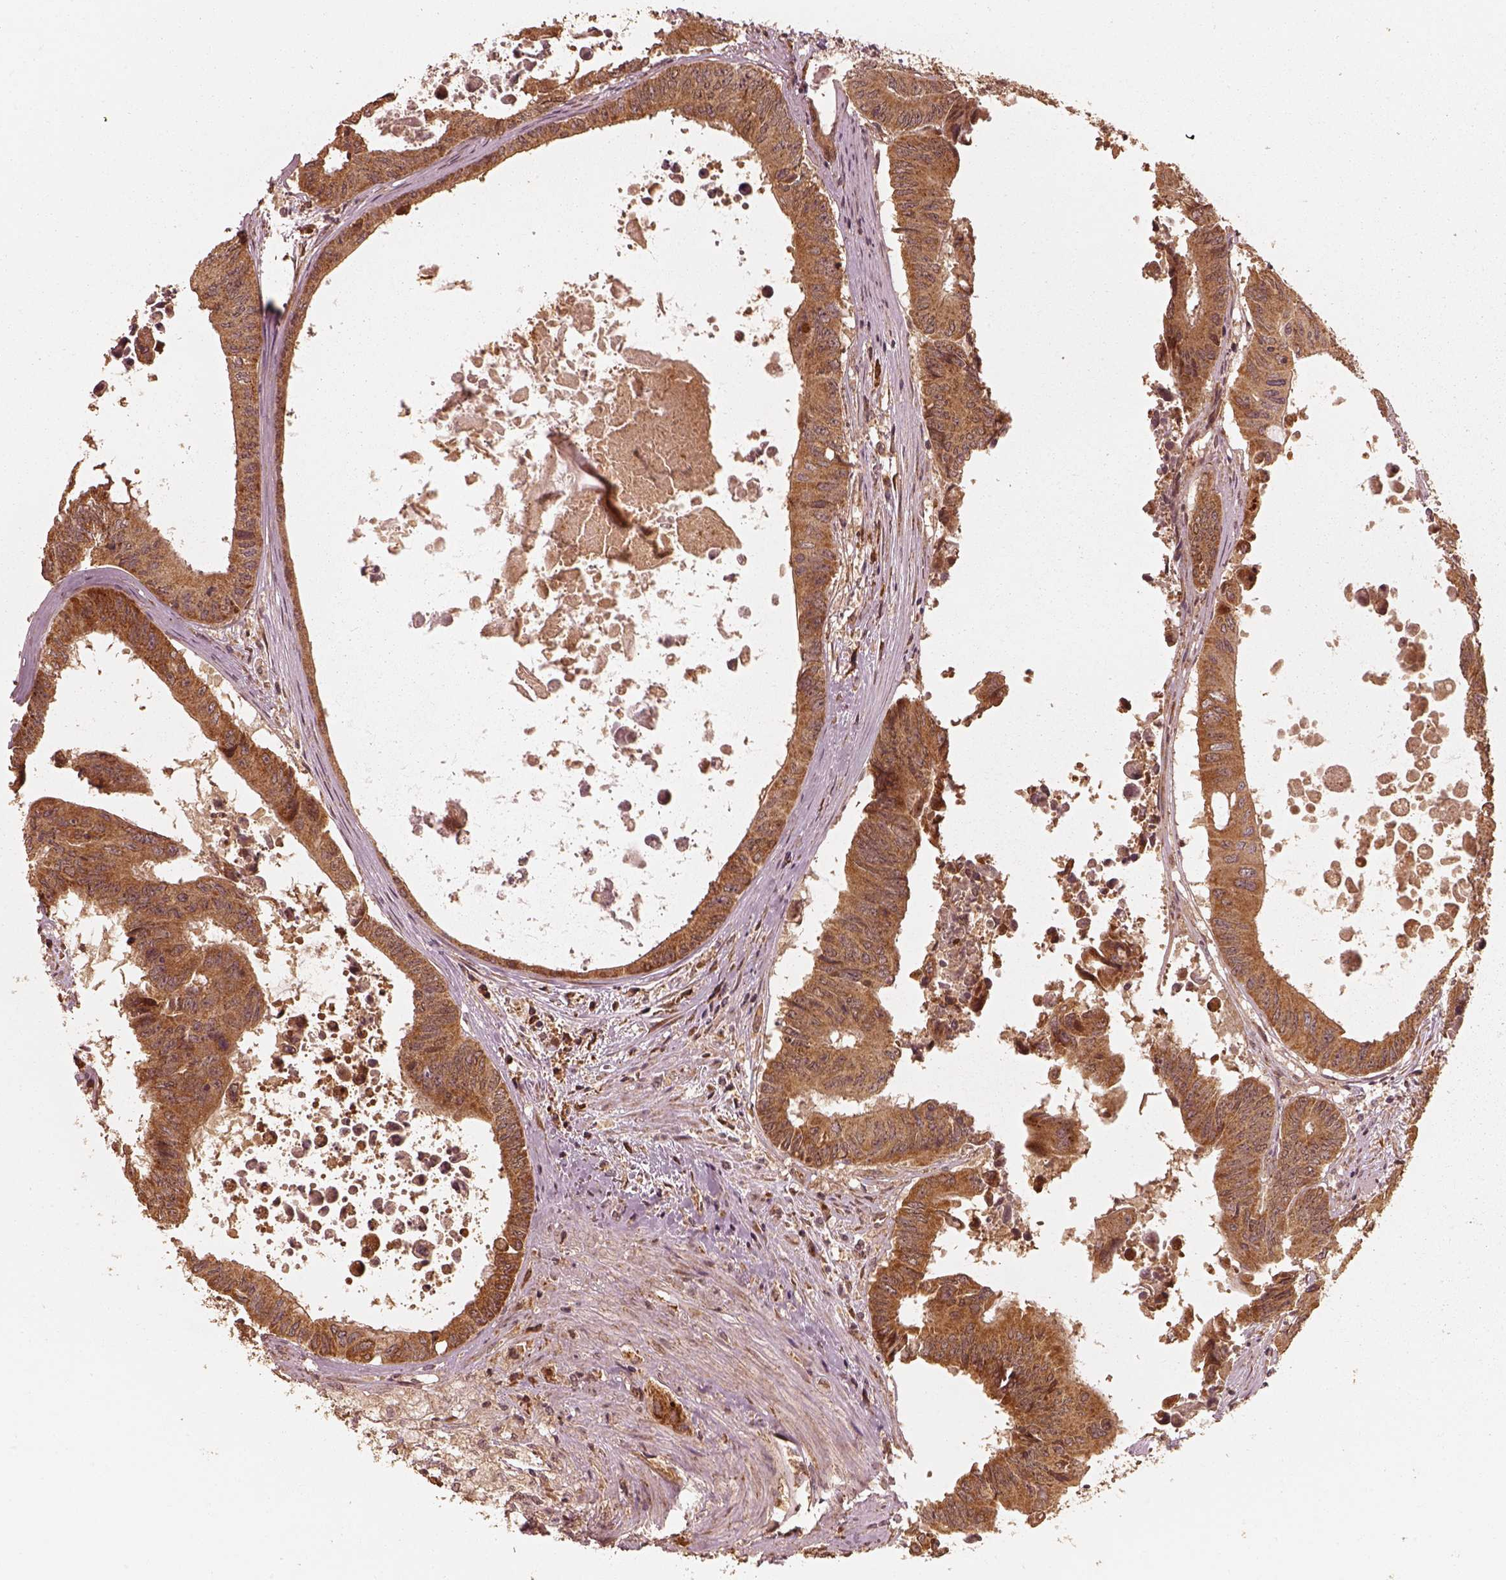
{"staining": {"intensity": "moderate", "quantity": ">75%", "location": "cytoplasmic/membranous"}, "tissue": "colorectal cancer", "cell_type": "Tumor cells", "image_type": "cancer", "snomed": [{"axis": "morphology", "description": "Adenocarcinoma, NOS"}, {"axis": "topography", "description": "Rectum"}], "caption": "Colorectal cancer (adenocarcinoma) stained for a protein exhibits moderate cytoplasmic/membranous positivity in tumor cells. The staining was performed using DAB (3,3'-diaminobenzidine) to visualize the protein expression in brown, while the nuclei were stained in blue with hematoxylin (Magnification: 20x).", "gene": "DNAJC25", "patient": {"sex": "male", "age": 59}}